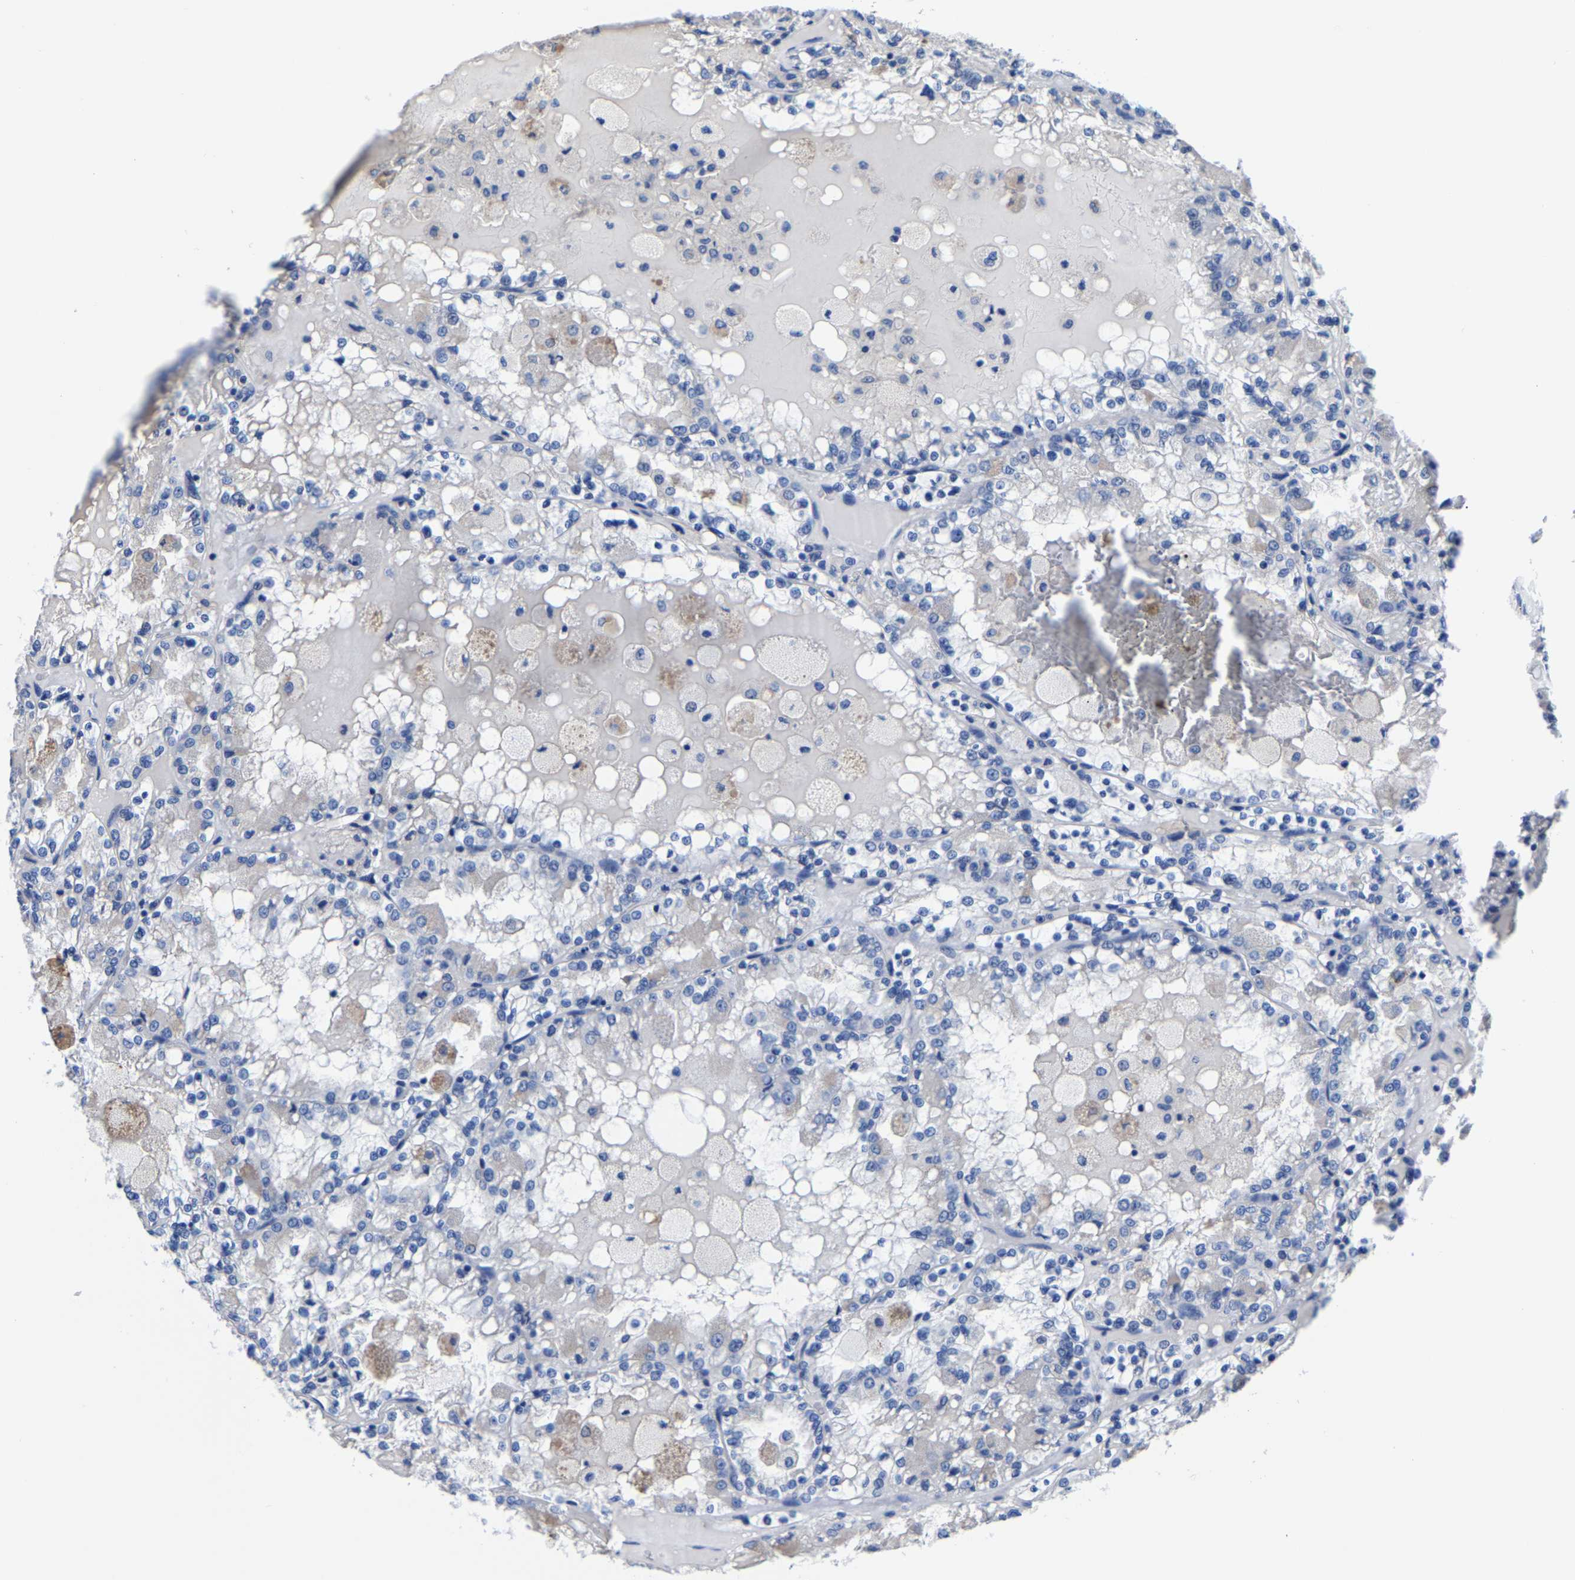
{"staining": {"intensity": "negative", "quantity": "none", "location": "none"}, "tissue": "renal cancer", "cell_type": "Tumor cells", "image_type": "cancer", "snomed": [{"axis": "morphology", "description": "Adenocarcinoma, NOS"}, {"axis": "topography", "description": "Kidney"}], "caption": "Tumor cells show no significant protein staining in renal cancer (adenocarcinoma).", "gene": "SRPK2", "patient": {"sex": "female", "age": 56}}